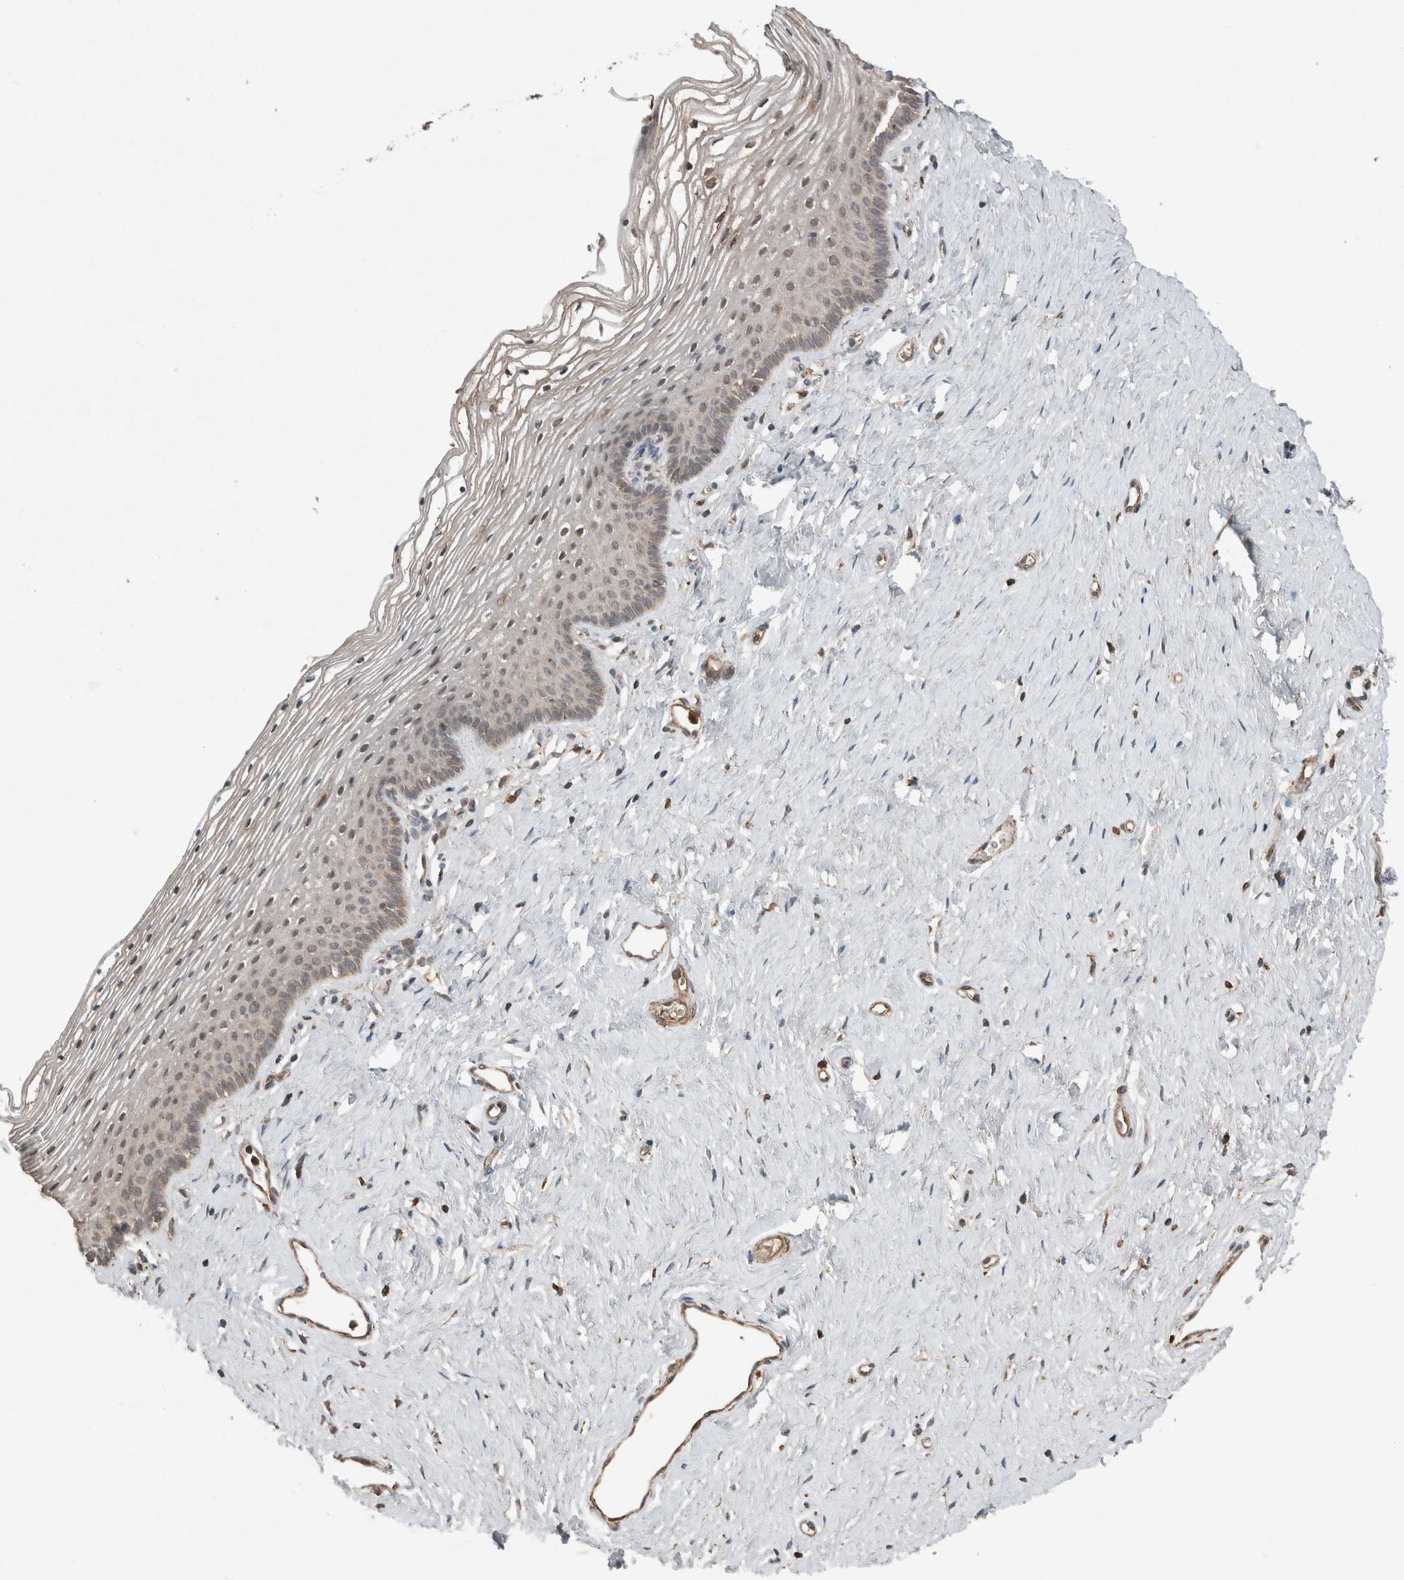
{"staining": {"intensity": "weak", "quantity": "<25%", "location": "cytoplasmic/membranous"}, "tissue": "vagina", "cell_type": "Squamous epithelial cells", "image_type": "normal", "snomed": [{"axis": "morphology", "description": "Normal tissue, NOS"}, {"axis": "topography", "description": "Vagina"}], "caption": "Squamous epithelial cells show no significant protein expression in unremarkable vagina. The staining is performed using DAB brown chromogen with nuclei counter-stained in using hematoxylin.", "gene": "KLK14", "patient": {"sex": "female", "age": 32}}